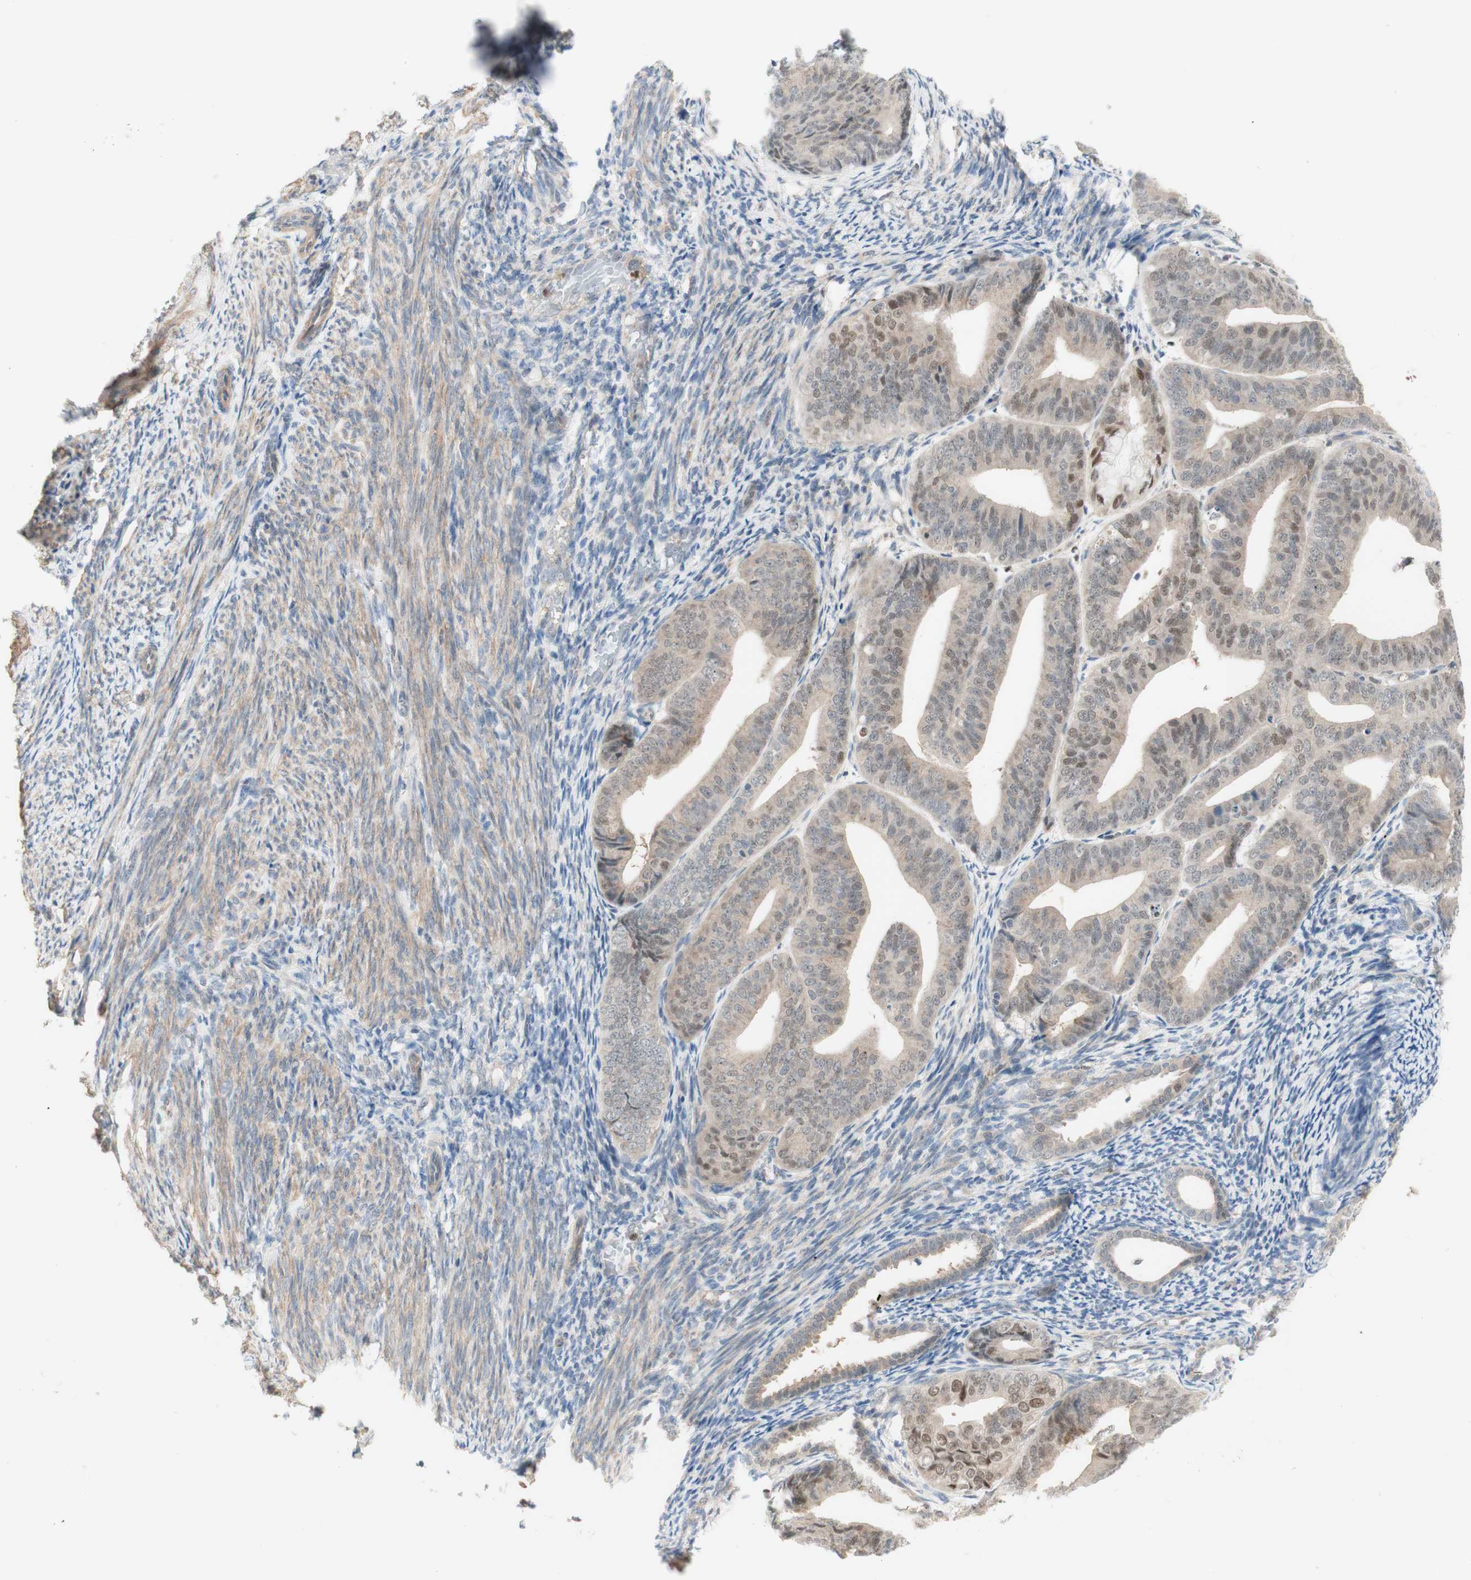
{"staining": {"intensity": "moderate", "quantity": "25%-75%", "location": "nuclear"}, "tissue": "endometrial cancer", "cell_type": "Tumor cells", "image_type": "cancer", "snomed": [{"axis": "morphology", "description": "Adenocarcinoma, NOS"}, {"axis": "topography", "description": "Endometrium"}], "caption": "Immunohistochemical staining of human endometrial adenocarcinoma exhibits moderate nuclear protein positivity in approximately 25%-75% of tumor cells. The staining was performed using DAB, with brown indicating positive protein expression. Nuclei are stained blue with hematoxylin.", "gene": "RFNG", "patient": {"sex": "female", "age": 63}}